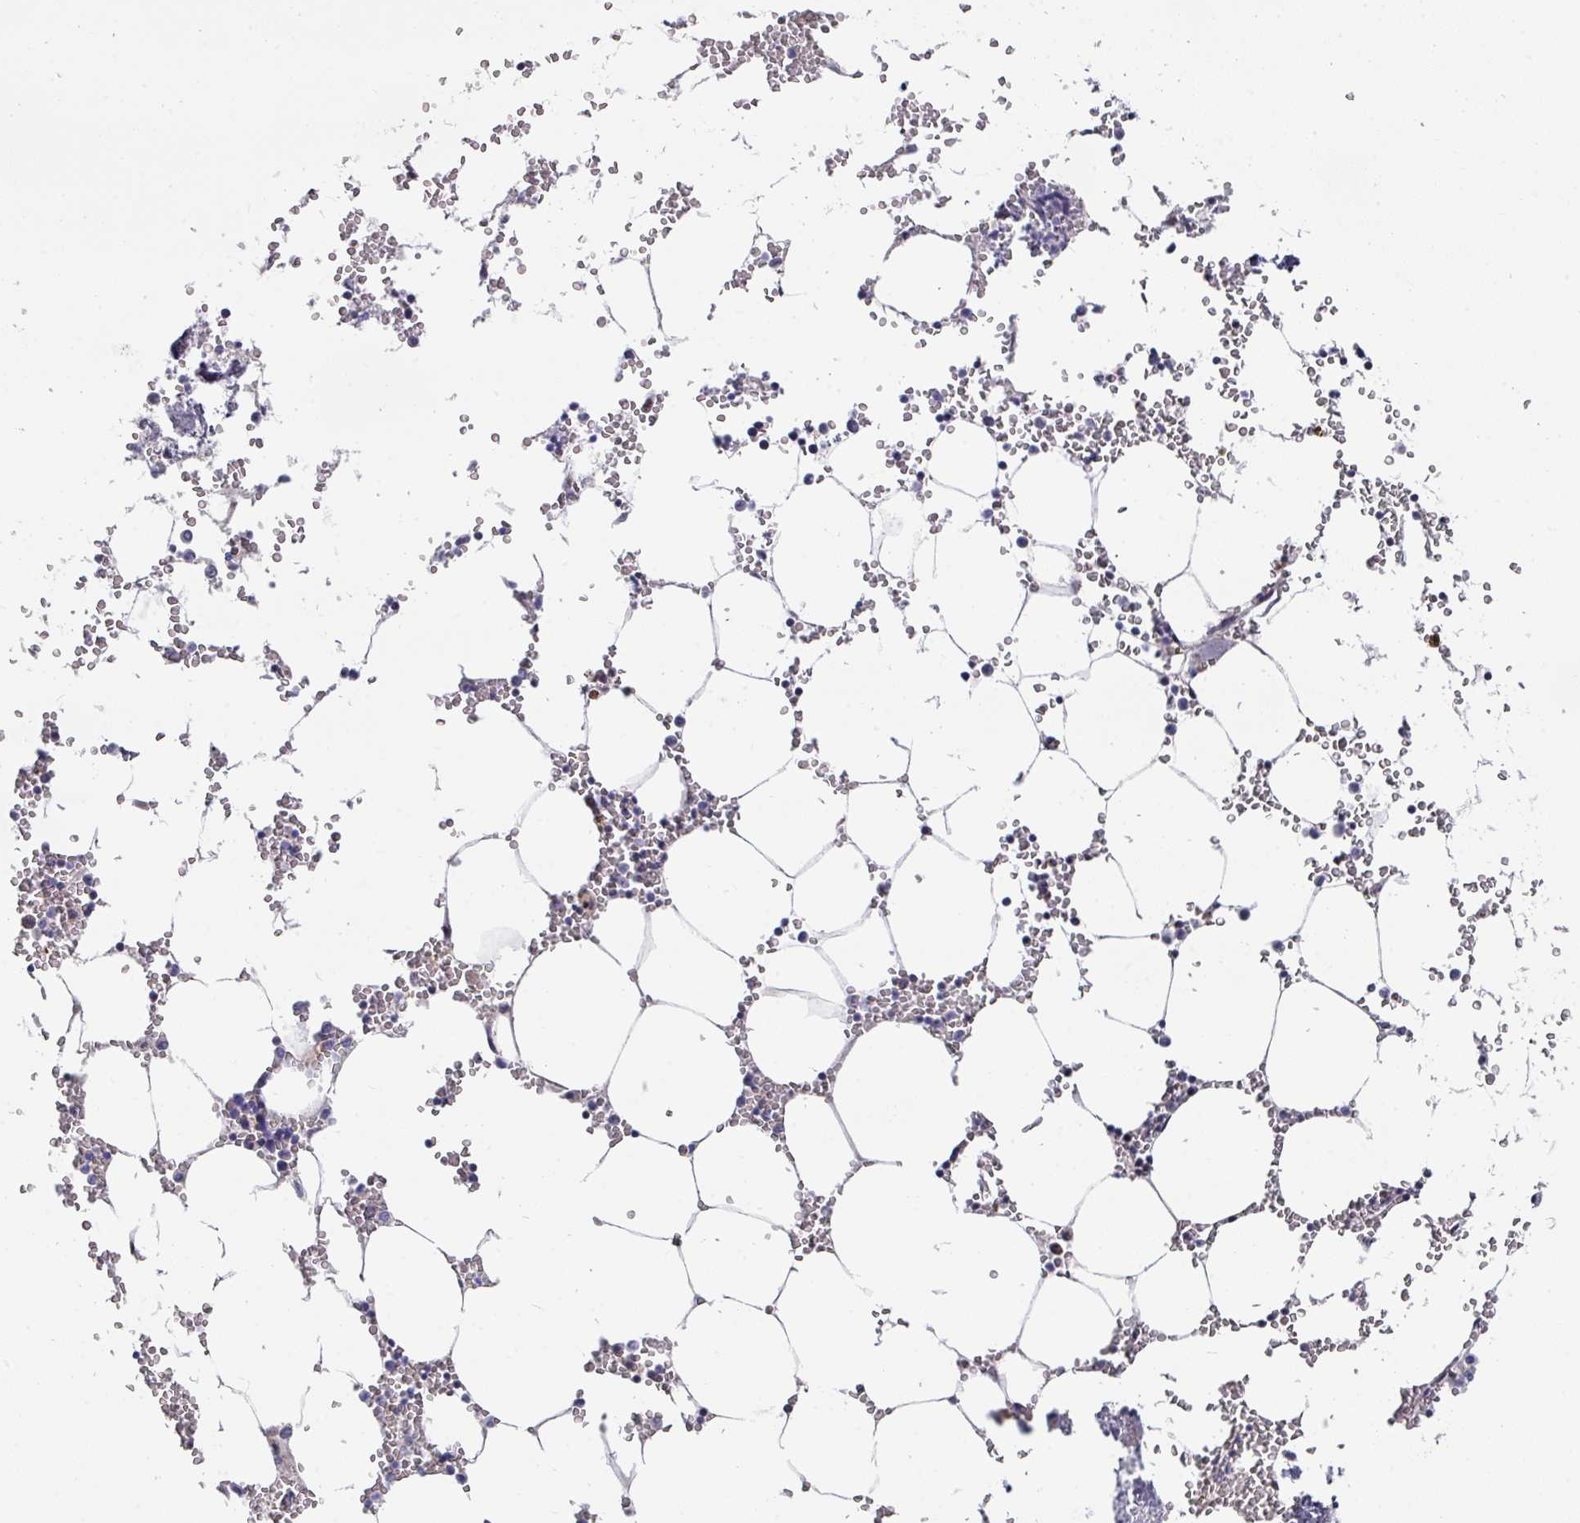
{"staining": {"intensity": "strong", "quantity": "<25%", "location": "nuclear"}, "tissue": "bone marrow", "cell_type": "Hematopoietic cells", "image_type": "normal", "snomed": [{"axis": "morphology", "description": "Normal tissue, NOS"}, {"axis": "topography", "description": "Bone marrow"}], "caption": "A high-resolution image shows immunohistochemistry staining of unremarkable bone marrow, which displays strong nuclear expression in about <25% of hematopoietic cells.", "gene": "CBX7", "patient": {"sex": "male", "age": 54}}